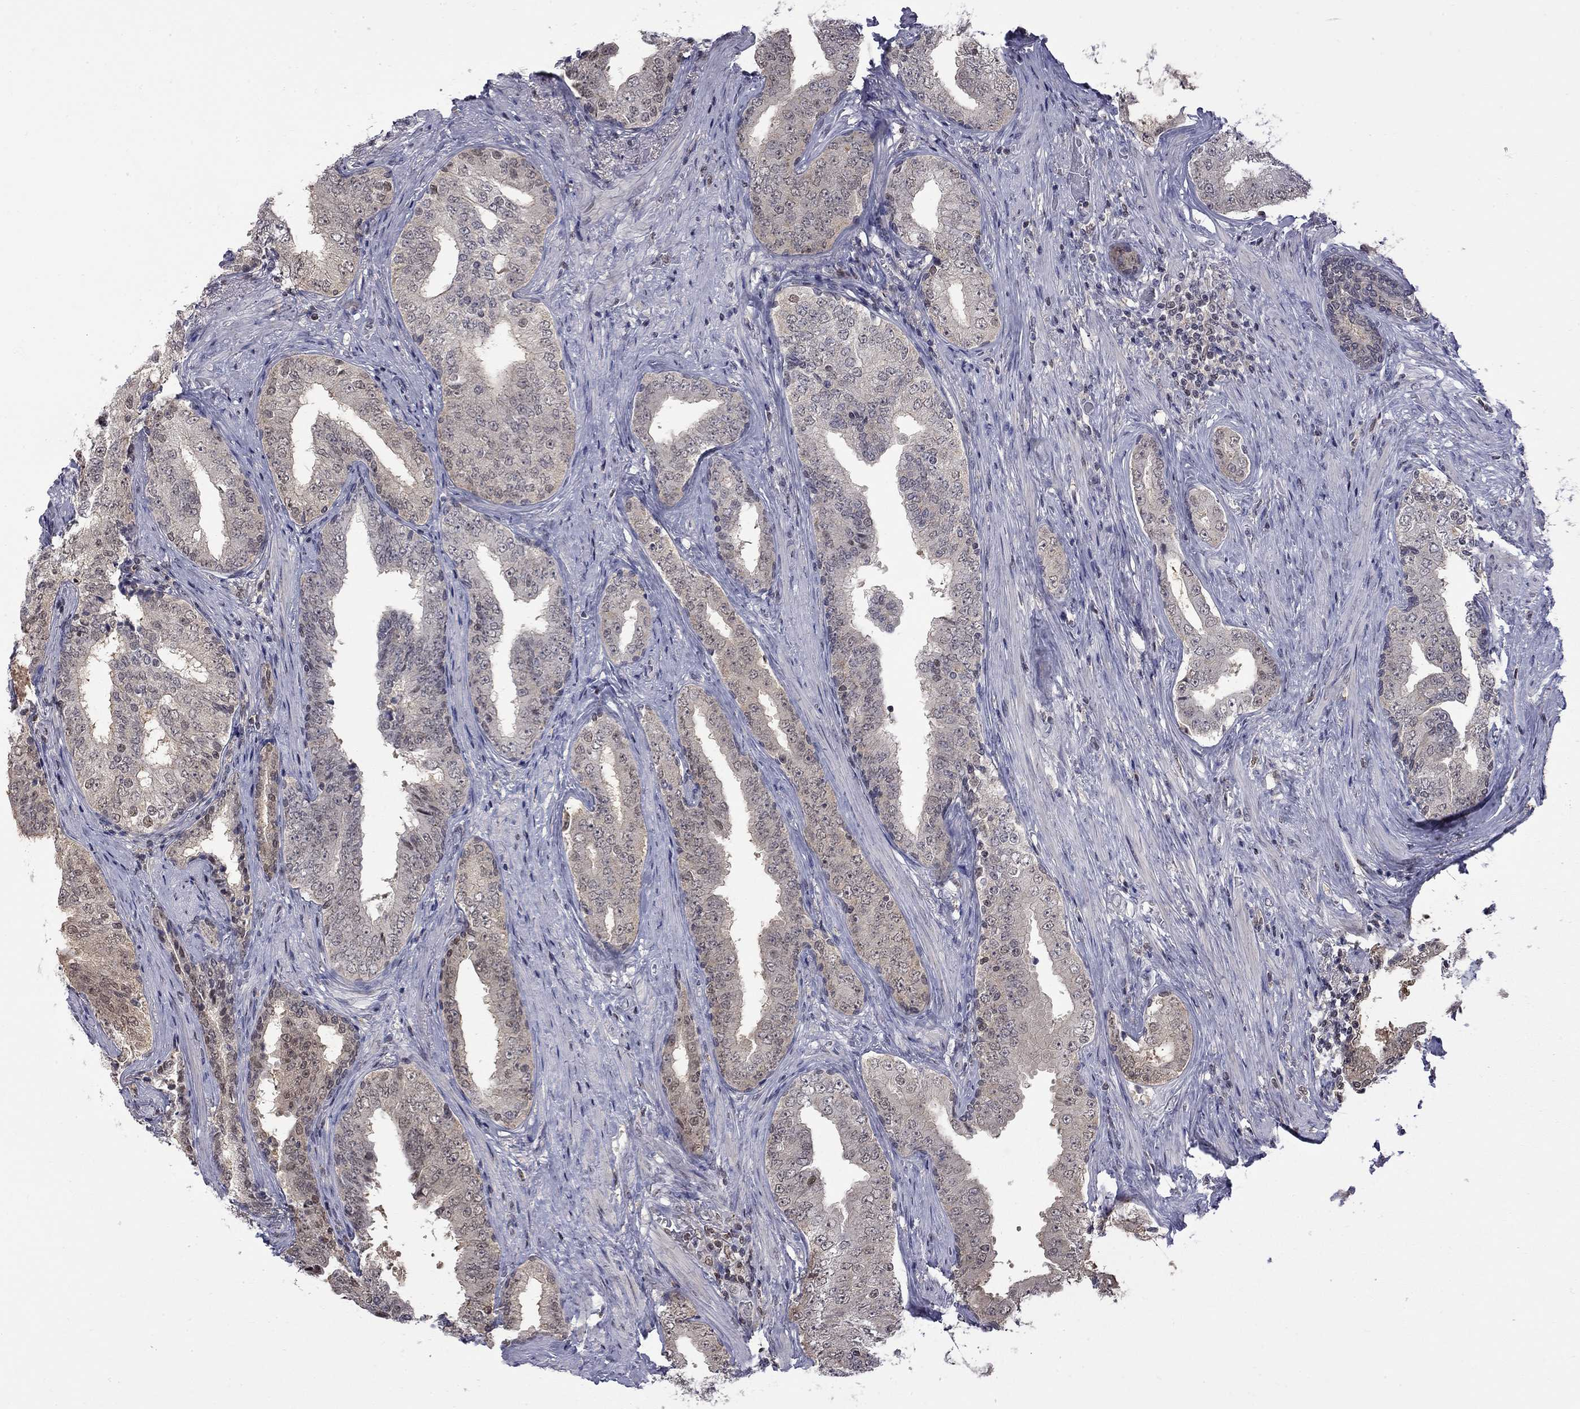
{"staining": {"intensity": "negative", "quantity": "none", "location": "none"}, "tissue": "prostate cancer", "cell_type": "Tumor cells", "image_type": "cancer", "snomed": [{"axis": "morphology", "description": "Adenocarcinoma, Low grade"}, {"axis": "topography", "description": "Prostate and seminal vesicle, NOS"}], "caption": "Prostate adenocarcinoma (low-grade) was stained to show a protein in brown. There is no significant staining in tumor cells.", "gene": "RFWD3", "patient": {"sex": "male", "age": 61}}